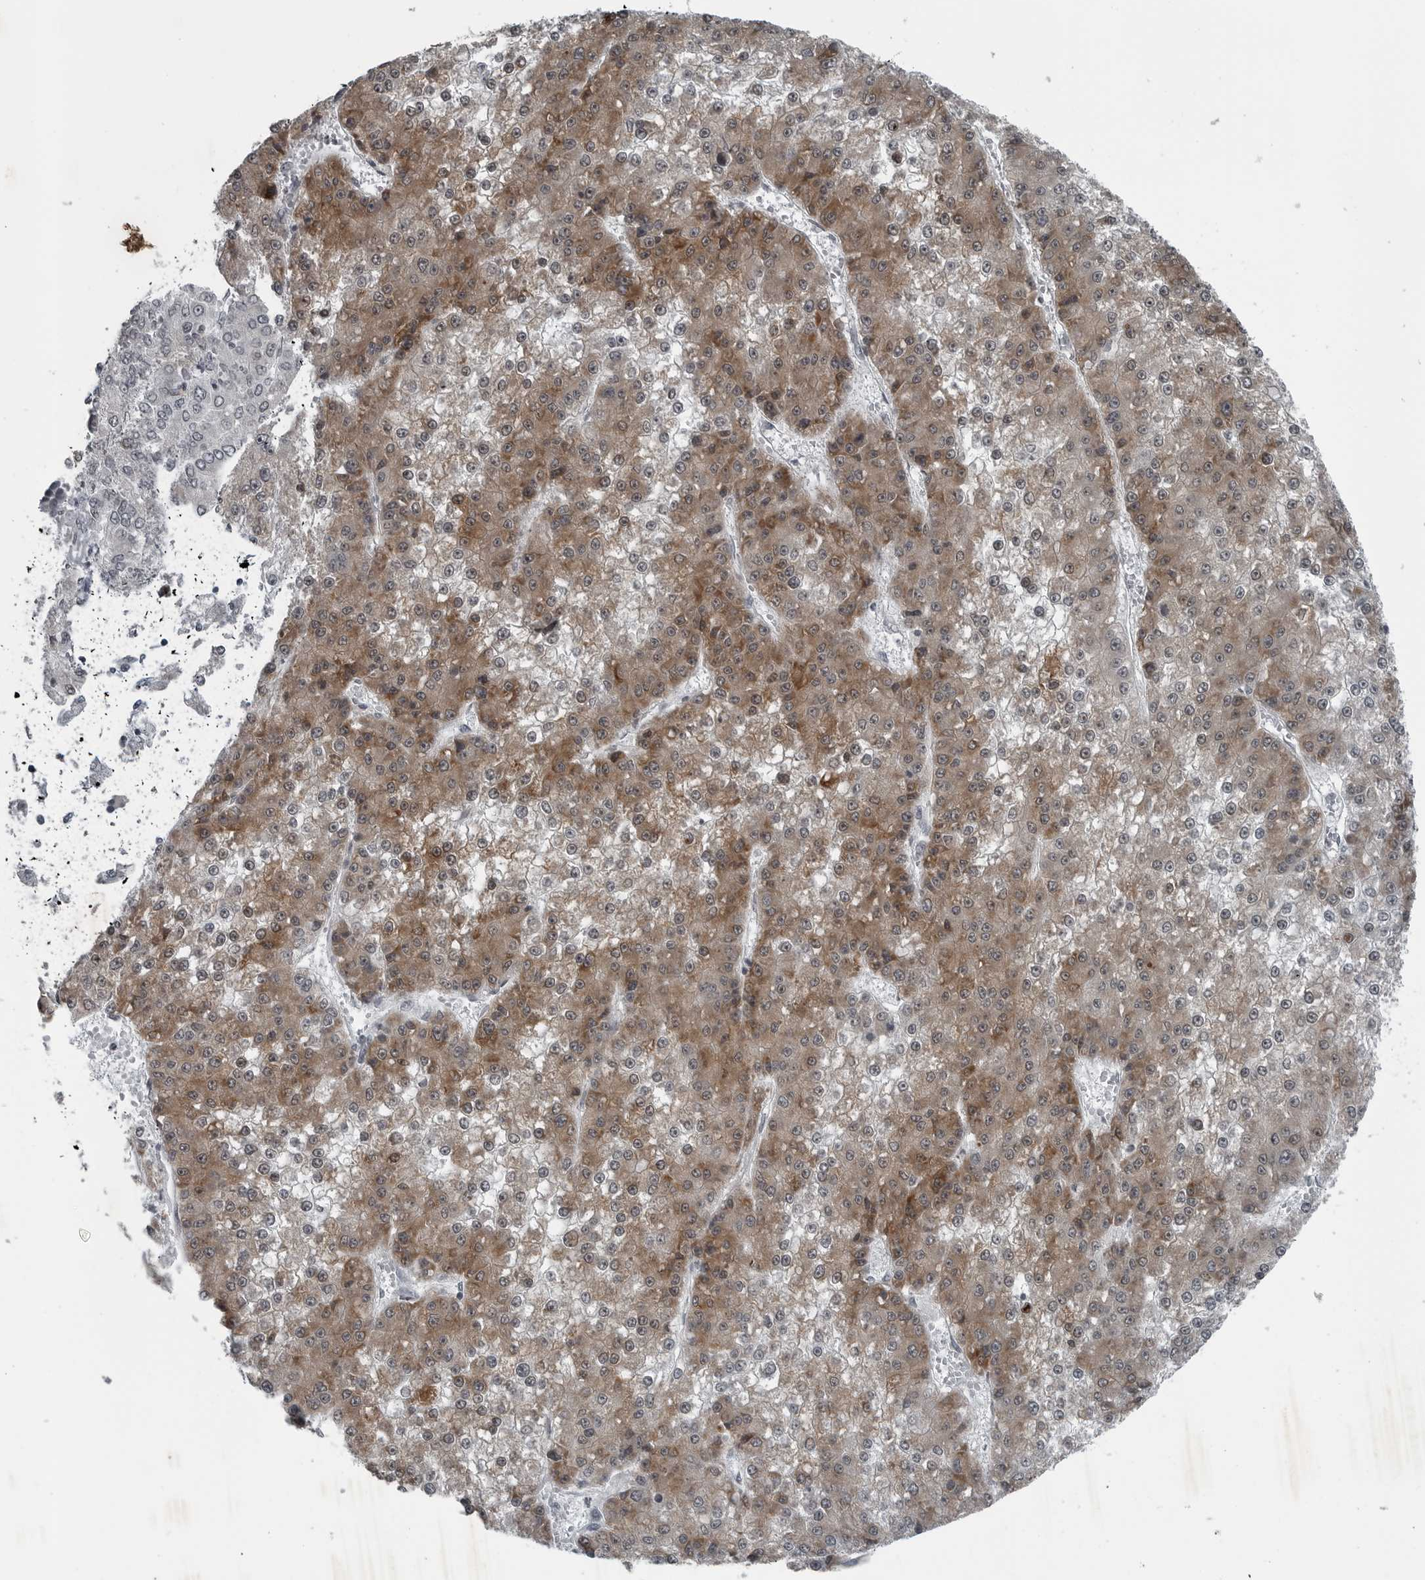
{"staining": {"intensity": "moderate", "quantity": ">75%", "location": "cytoplasmic/membranous"}, "tissue": "liver cancer", "cell_type": "Tumor cells", "image_type": "cancer", "snomed": [{"axis": "morphology", "description": "Carcinoma, Hepatocellular, NOS"}, {"axis": "topography", "description": "Liver"}], "caption": "High-power microscopy captured an immunohistochemistry (IHC) photomicrograph of liver cancer (hepatocellular carcinoma), revealing moderate cytoplasmic/membranous staining in about >75% of tumor cells.", "gene": "DNAAF11", "patient": {"sex": "female", "age": 73}}